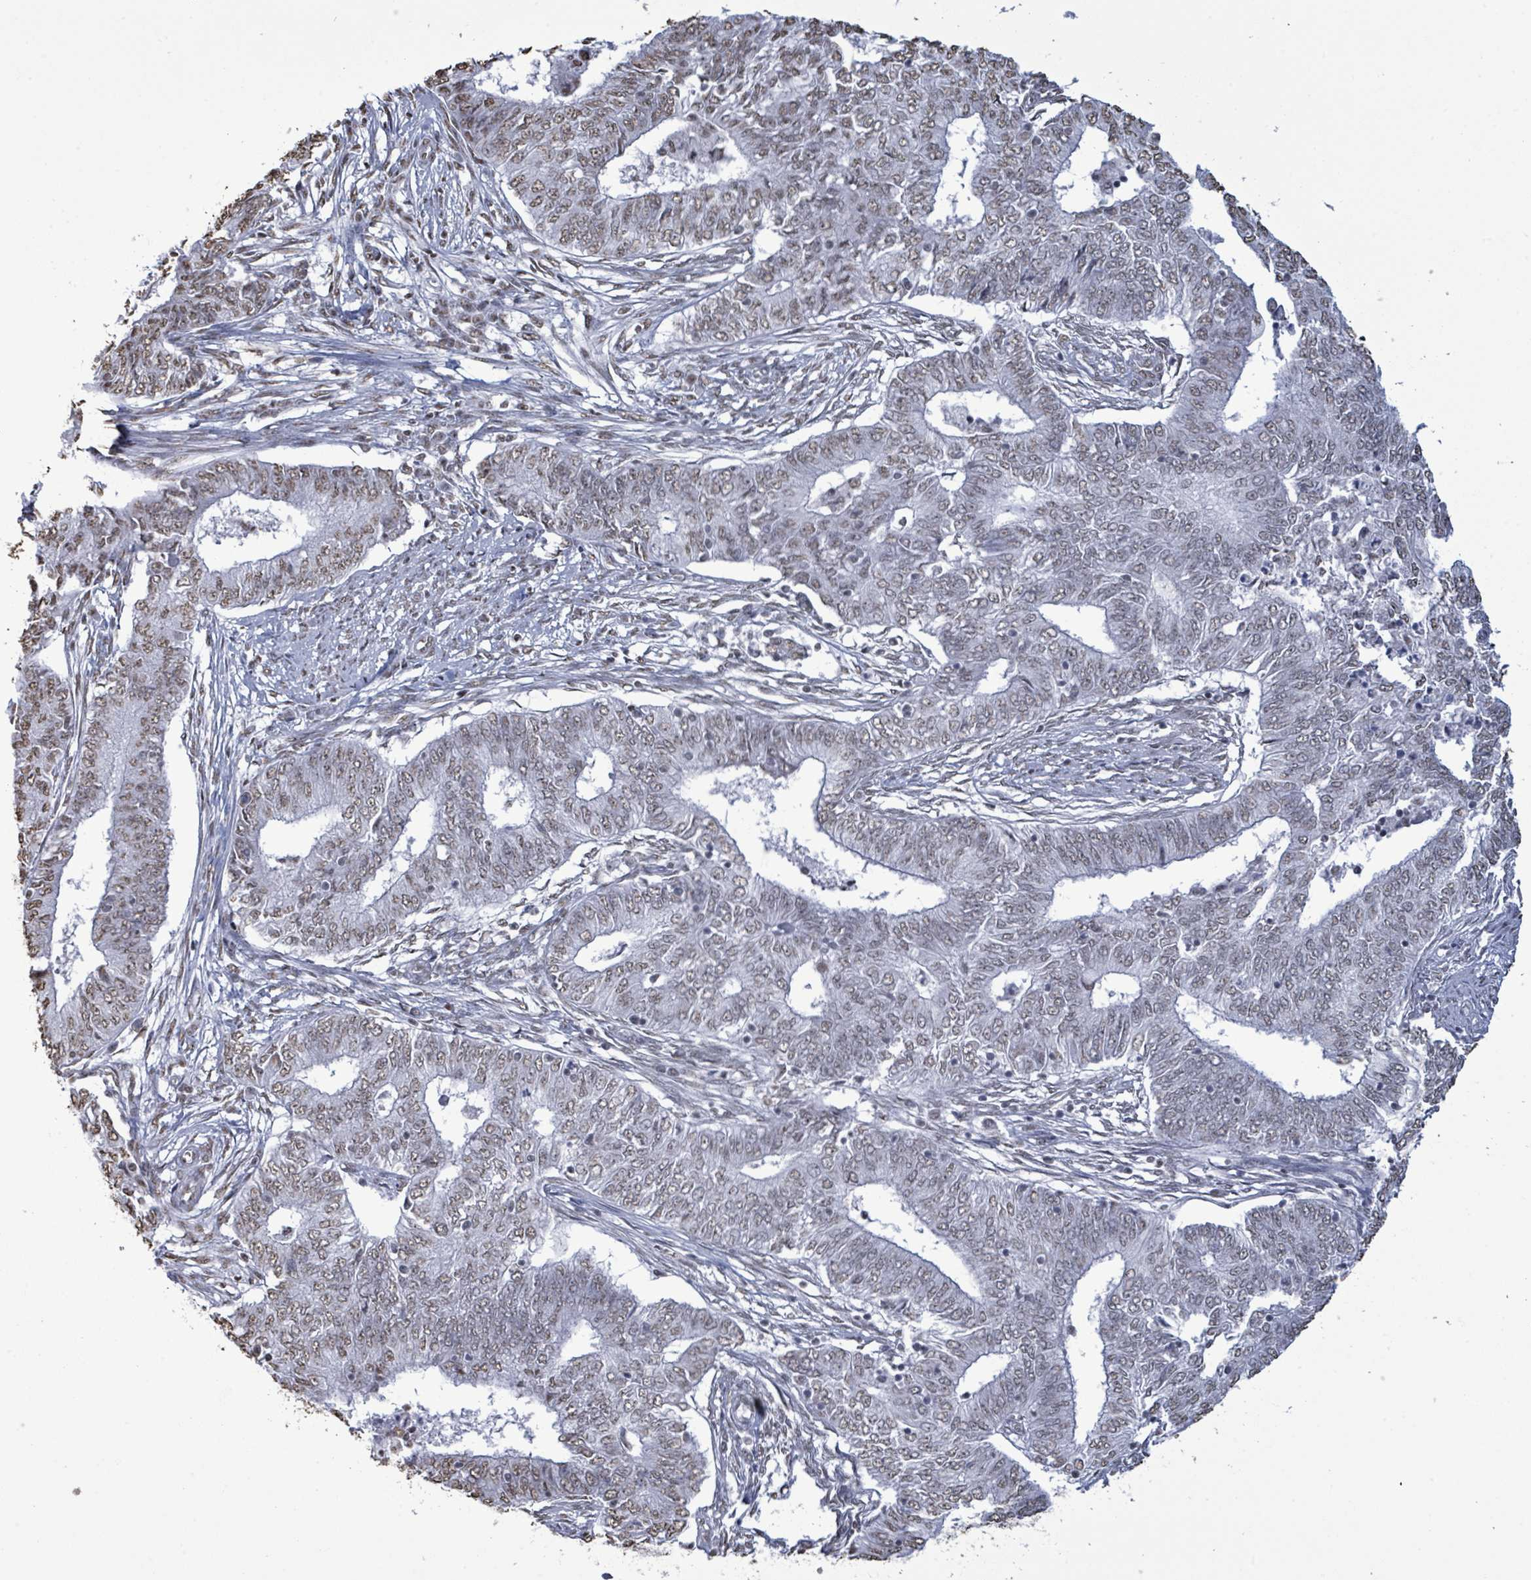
{"staining": {"intensity": "weak", "quantity": ">75%", "location": "nuclear"}, "tissue": "endometrial cancer", "cell_type": "Tumor cells", "image_type": "cancer", "snomed": [{"axis": "morphology", "description": "Adenocarcinoma, NOS"}, {"axis": "topography", "description": "Endometrium"}], "caption": "A micrograph of adenocarcinoma (endometrial) stained for a protein displays weak nuclear brown staining in tumor cells.", "gene": "SAMD14", "patient": {"sex": "female", "age": 62}}